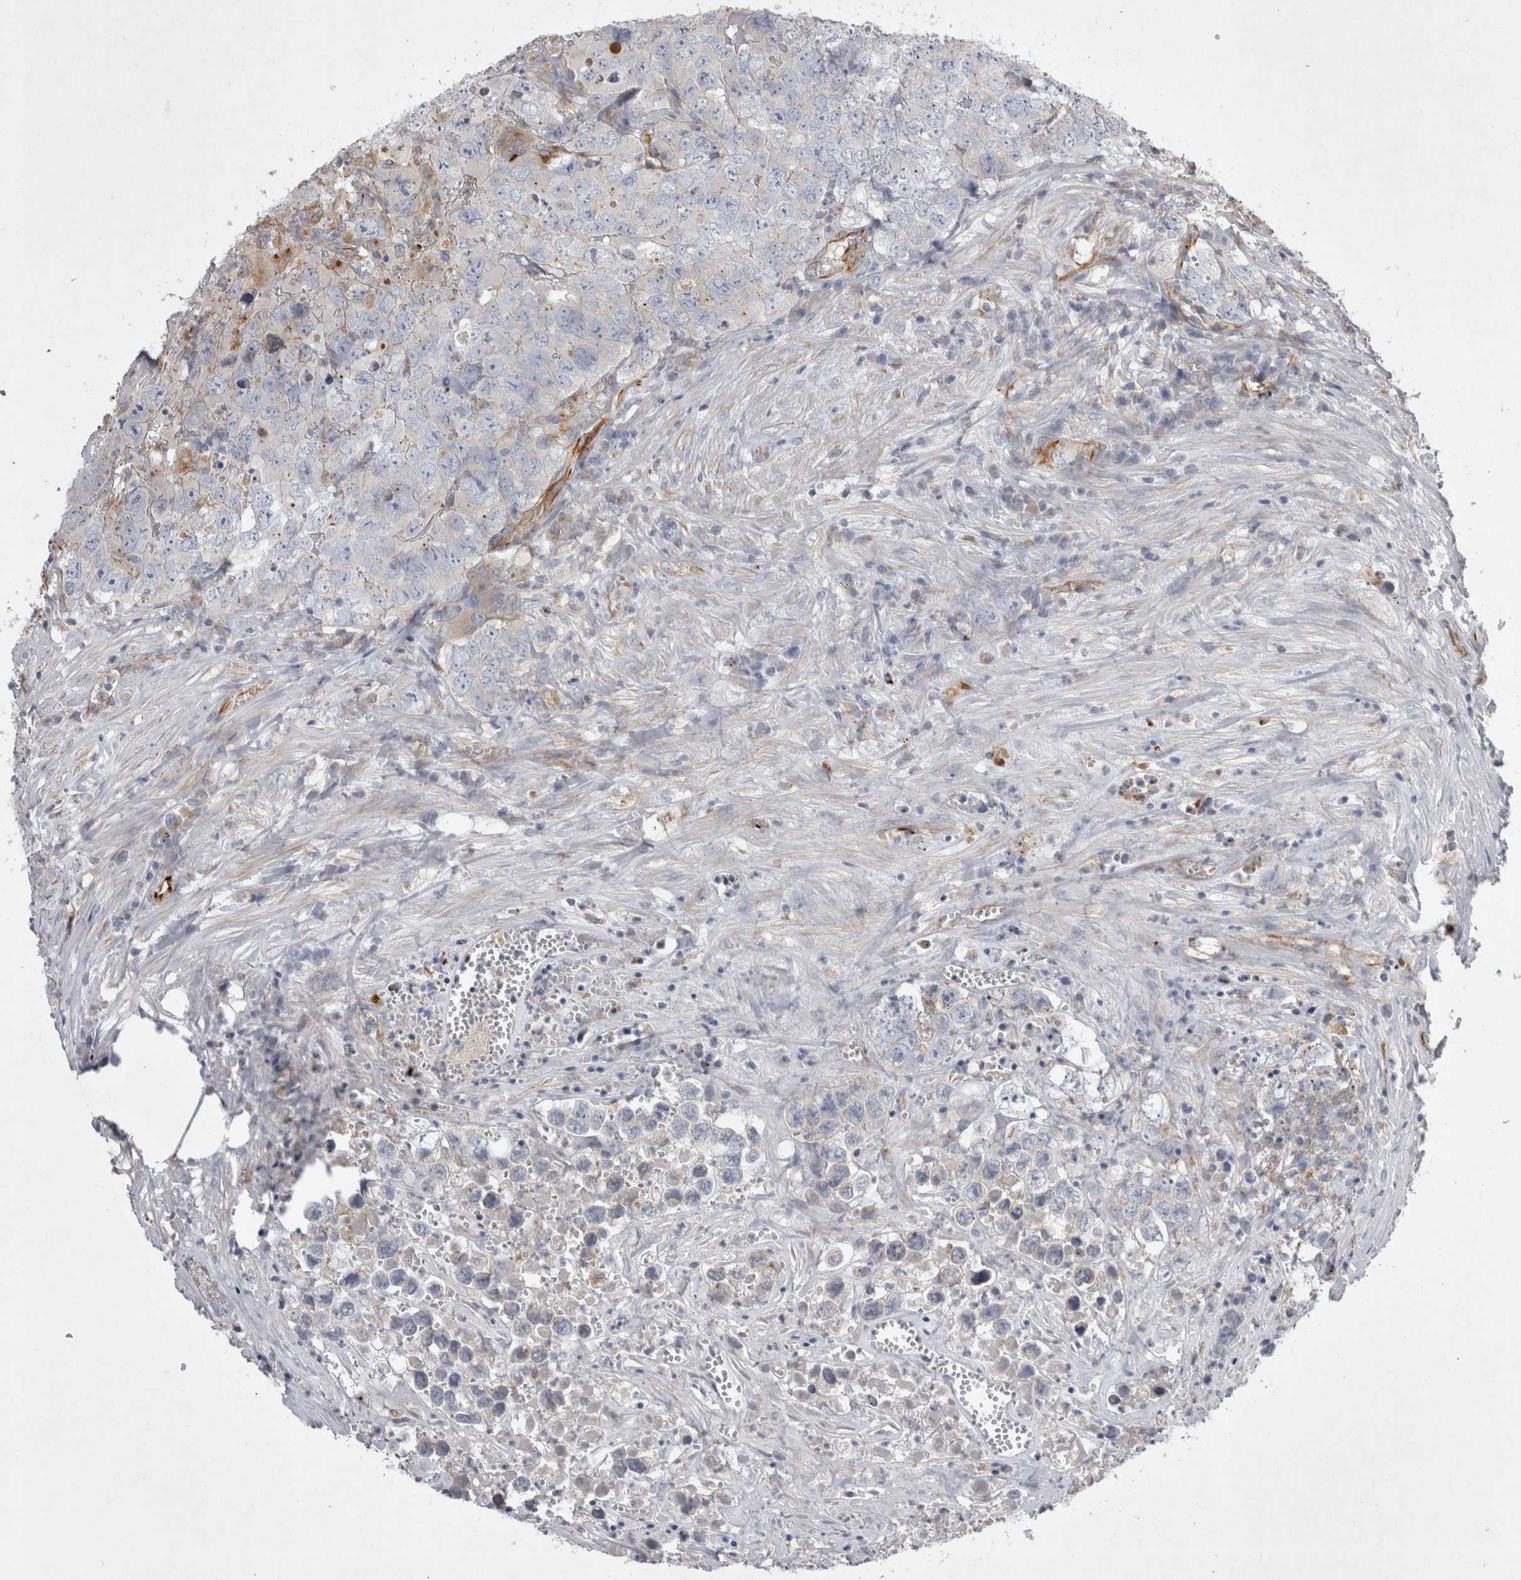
{"staining": {"intensity": "negative", "quantity": "none", "location": "none"}, "tissue": "testis cancer", "cell_type": "Tumor cells", "image_type": "cancer", "snomed": [{"axis": "morphology", "description": "Seminoma, NOS"}, {"axis": "morphology", "description": "Carcinoma, Embryonal, NOS"}, {"axis": "topography", "description": "Testis"}], "caption": "Tumor cells show no significant protein staining in seminoma (testis).", "gene": "STRADB", "patient": {"sex": "male", "age": 43}}